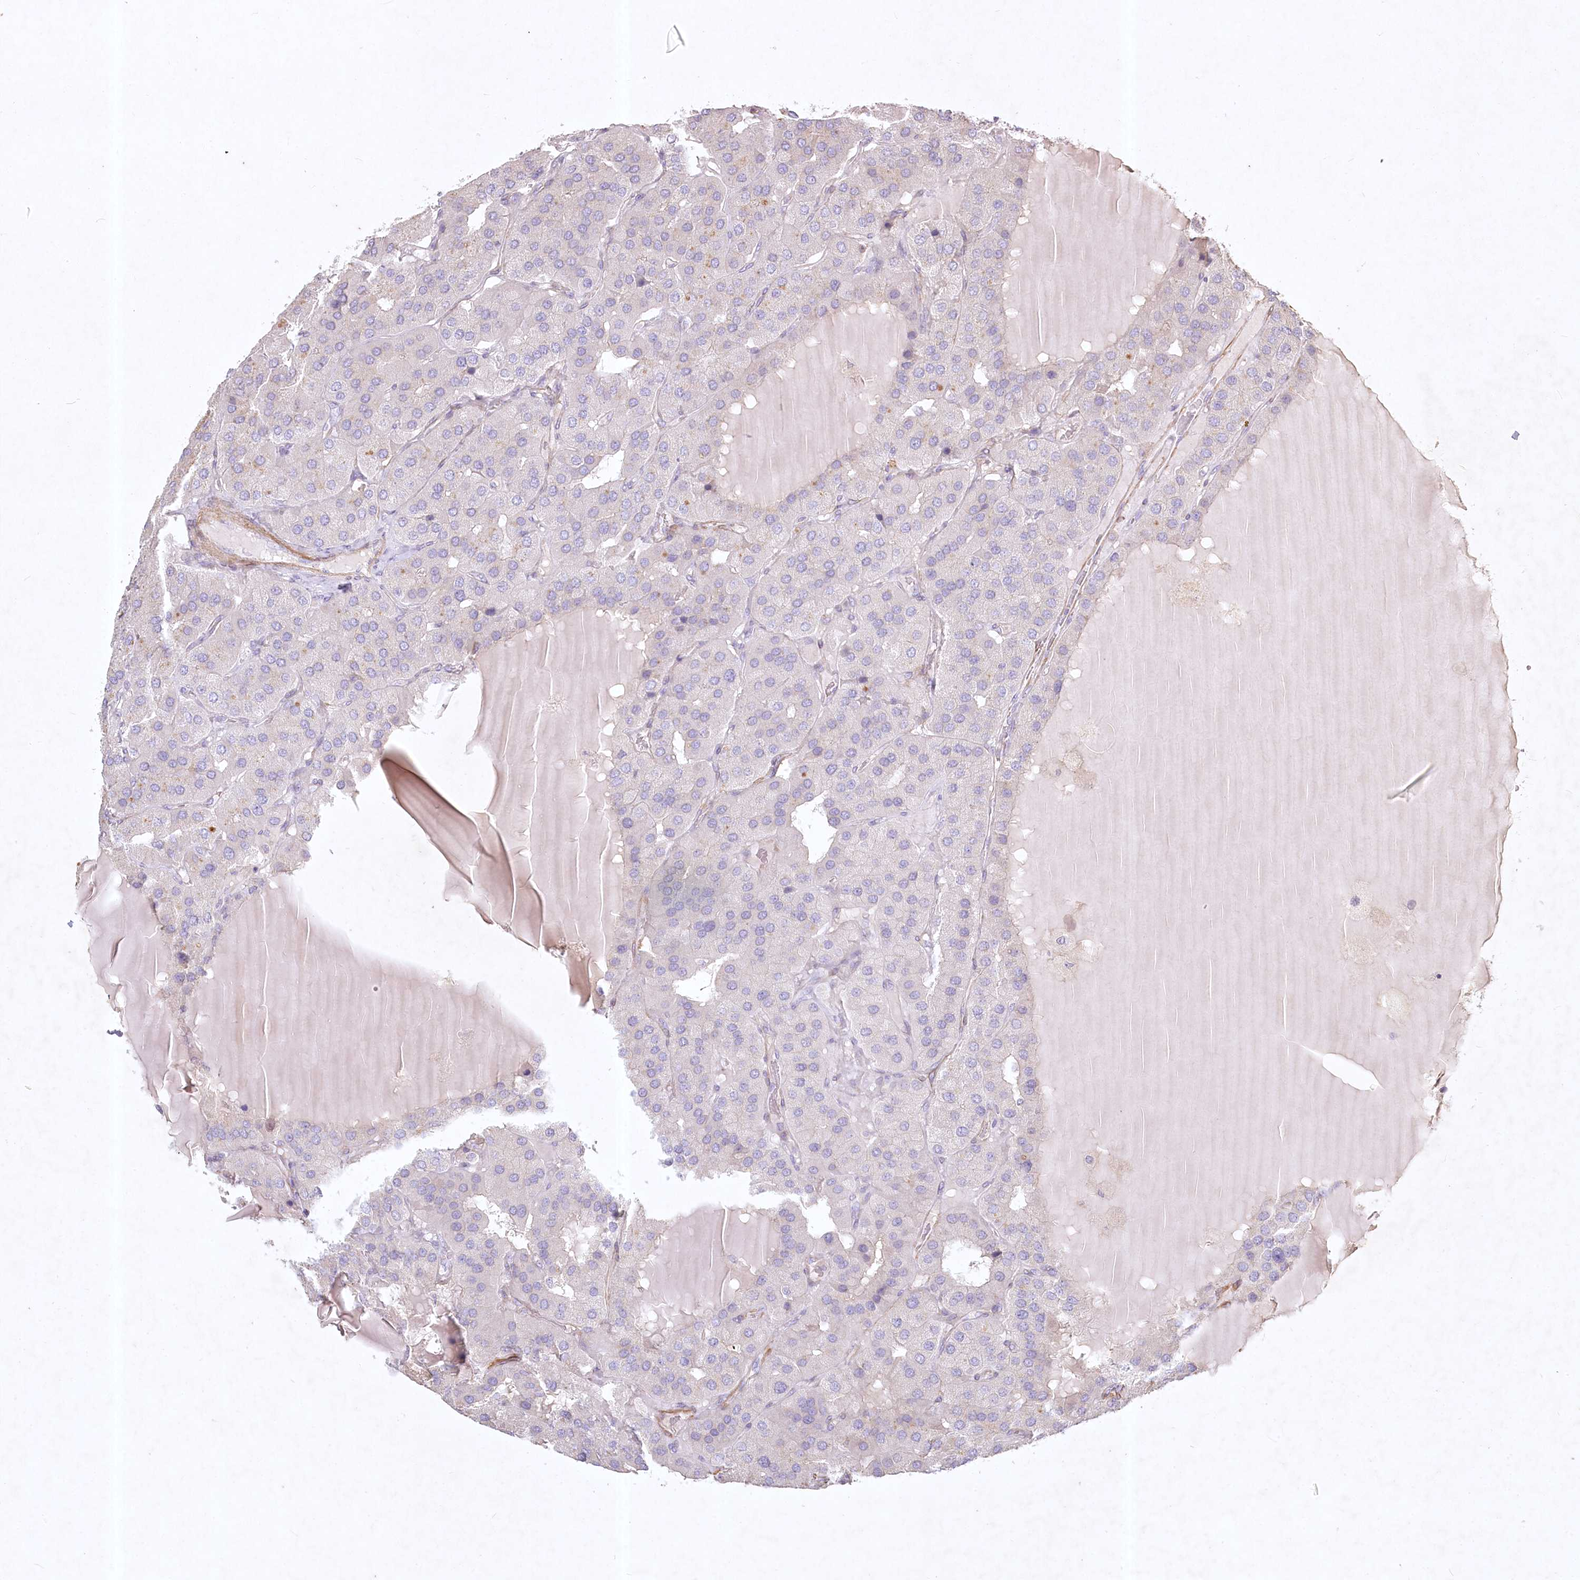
{"staining": {"intensity": "weak", "quantity": "<25%", "location": "cytoplasmic/membranous"}, "tissue": "parathyroid gland", "cell_type": "Glandular cells", "image_type": "normal", "snomed": [{"axis": "morphology", "description": "Normal tissue, NOS"}, {"axis": "morphology", "description": "Adenoma, NOS"}, {"axis": "topography", "description": "Parathyroid gland"}], "caption": "Immunohistochemical staining of benign parathyroid gland reveals no significant expression in glandular cells.", "gene": "INPP4B", "patient": {"sex": "female", "age": 86}}